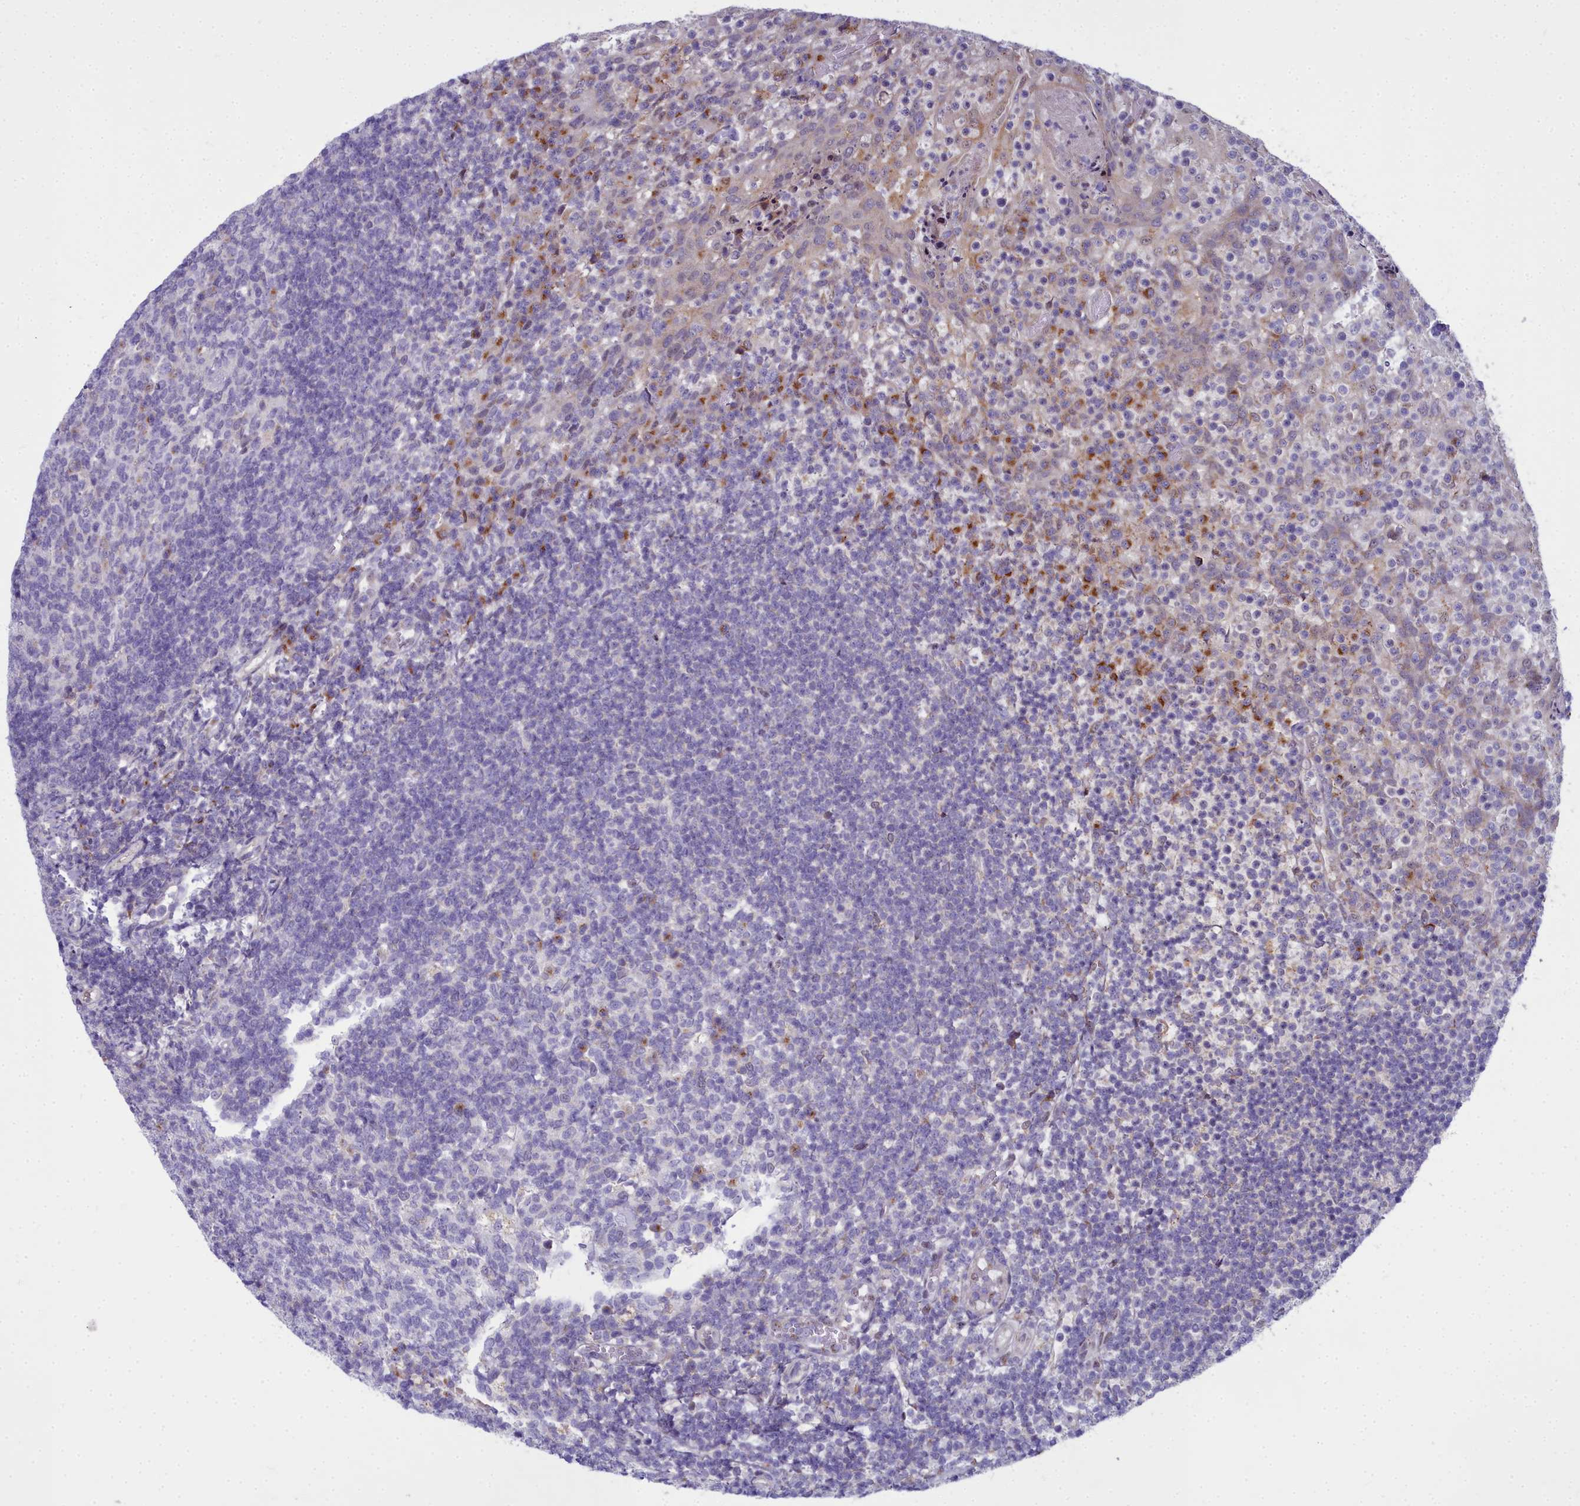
{"staining": {"intensity": "moderate", "quantity": "<25%", "location": "cytoplasmic/membranous"}, "tissue": "tonsil", "cell_type": "Germinal center cells", "image_type": "normal", "snomed": [{"axis": "morphology", "description": "Normal tissue, NOS"}, {"axis": "topography", "description": "Tonsil"}], "caption": "This micrograph demonstrates immunohistochemistry (IHC) staining of normal human tonsil, with low moderate cytoplasmic/membranous positivity in about <25% of germinal center cells.", "gene": "WDPCP", "patient": {"sex": "female", "age": 10}}